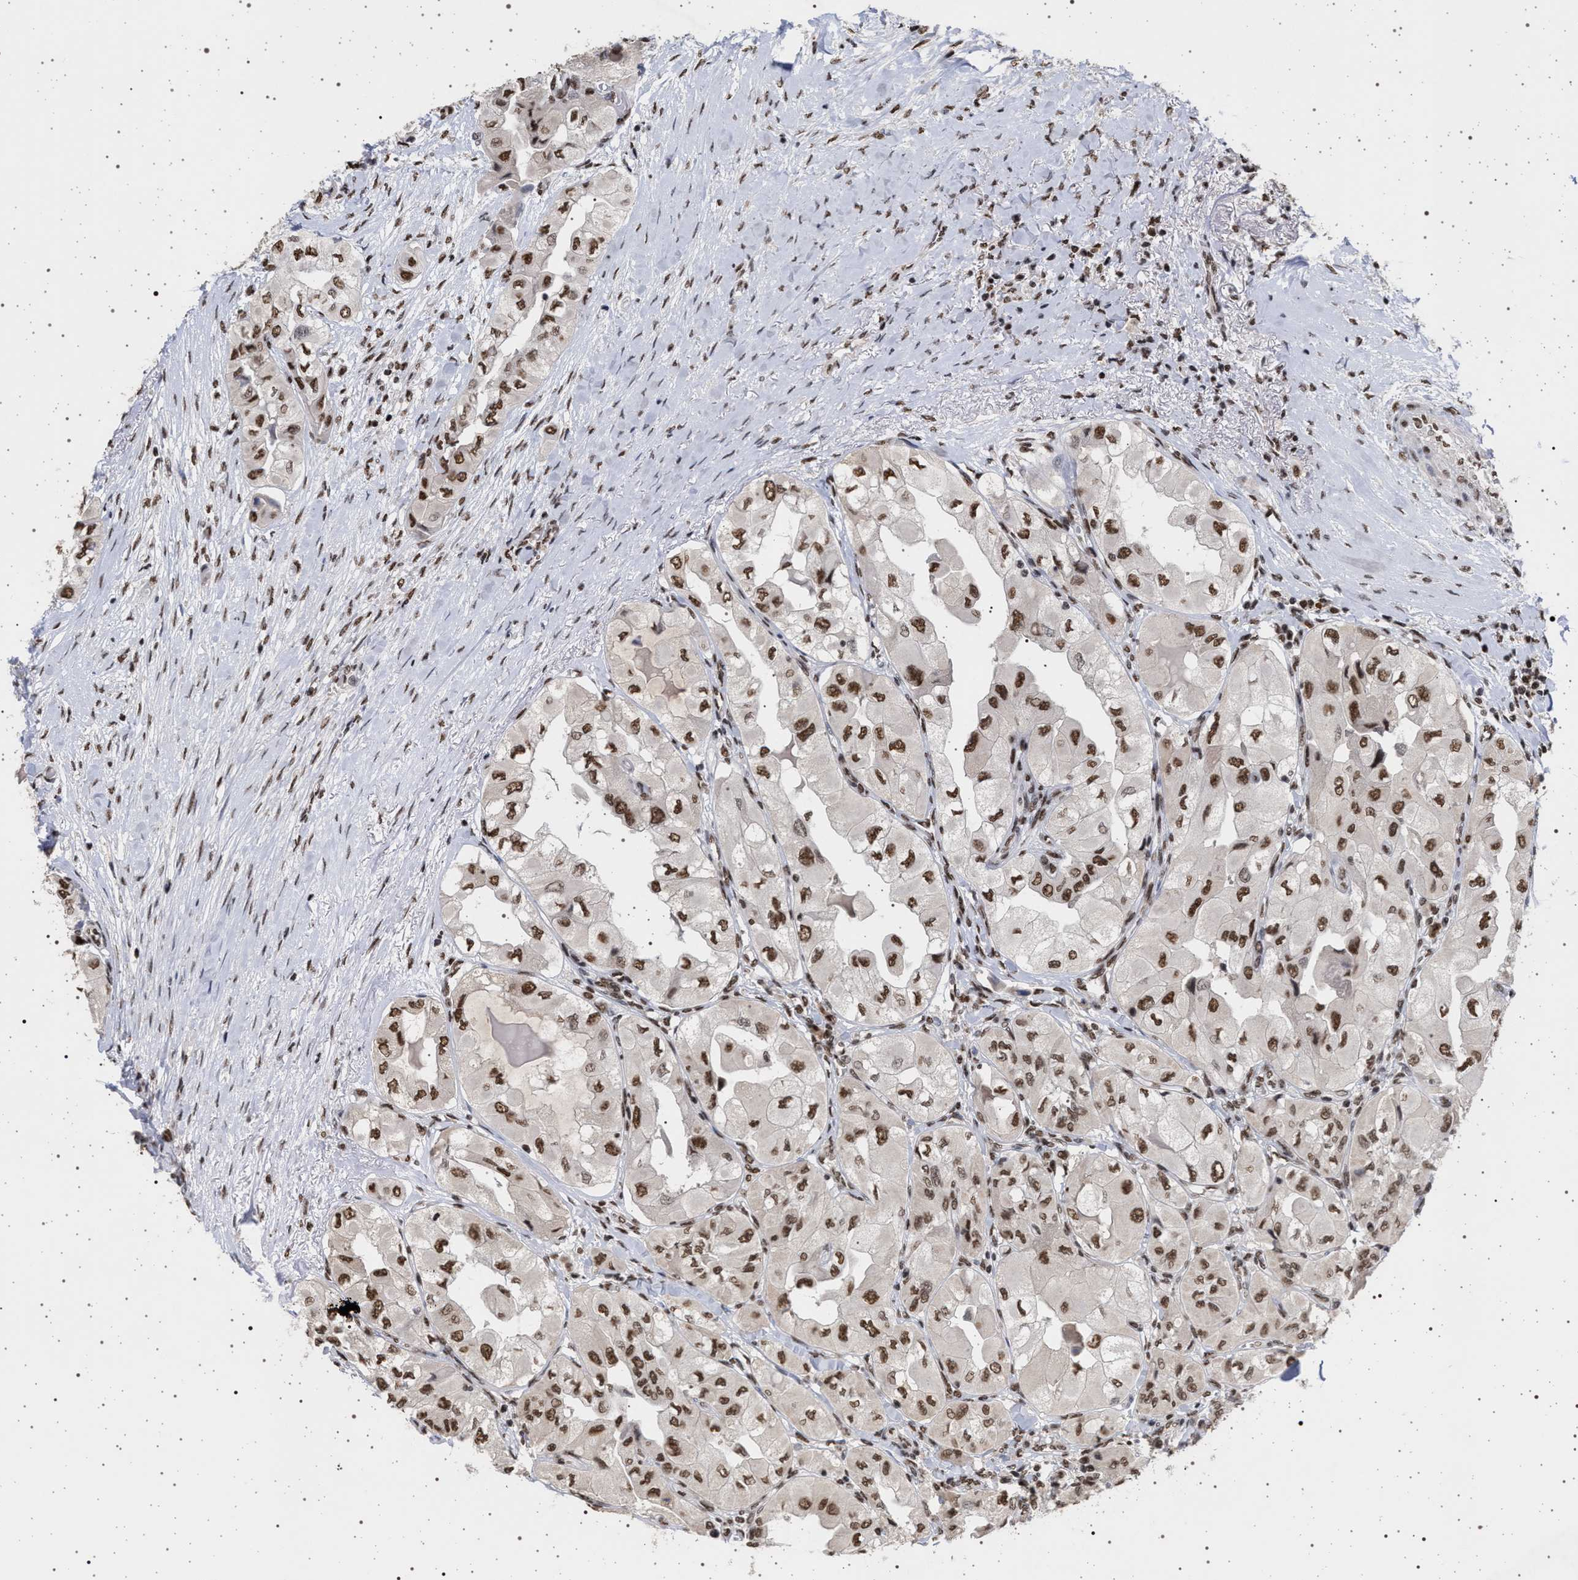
{"staining": {"intensity": "strong", "quantity": ">75%", "location": "nuclear"}, "tissue": "thyroid cancer", "cell_type": "Tumor cells", "image_type": "cancer", "snomed": [{"axis": "morphology", "description": "Papillary adenocarcinoma, NOS"}, {"axis": "topography", "description": "Thyroid gland"}], "caption": "Human papillary adenocarcinoma (thyroid) stained for a protein (brown) demonstrates strong nuclear positive positivity in about >75% of tumor cells.", "gene": "PHF12", "patient": {"sex": "female", "age": 59}}